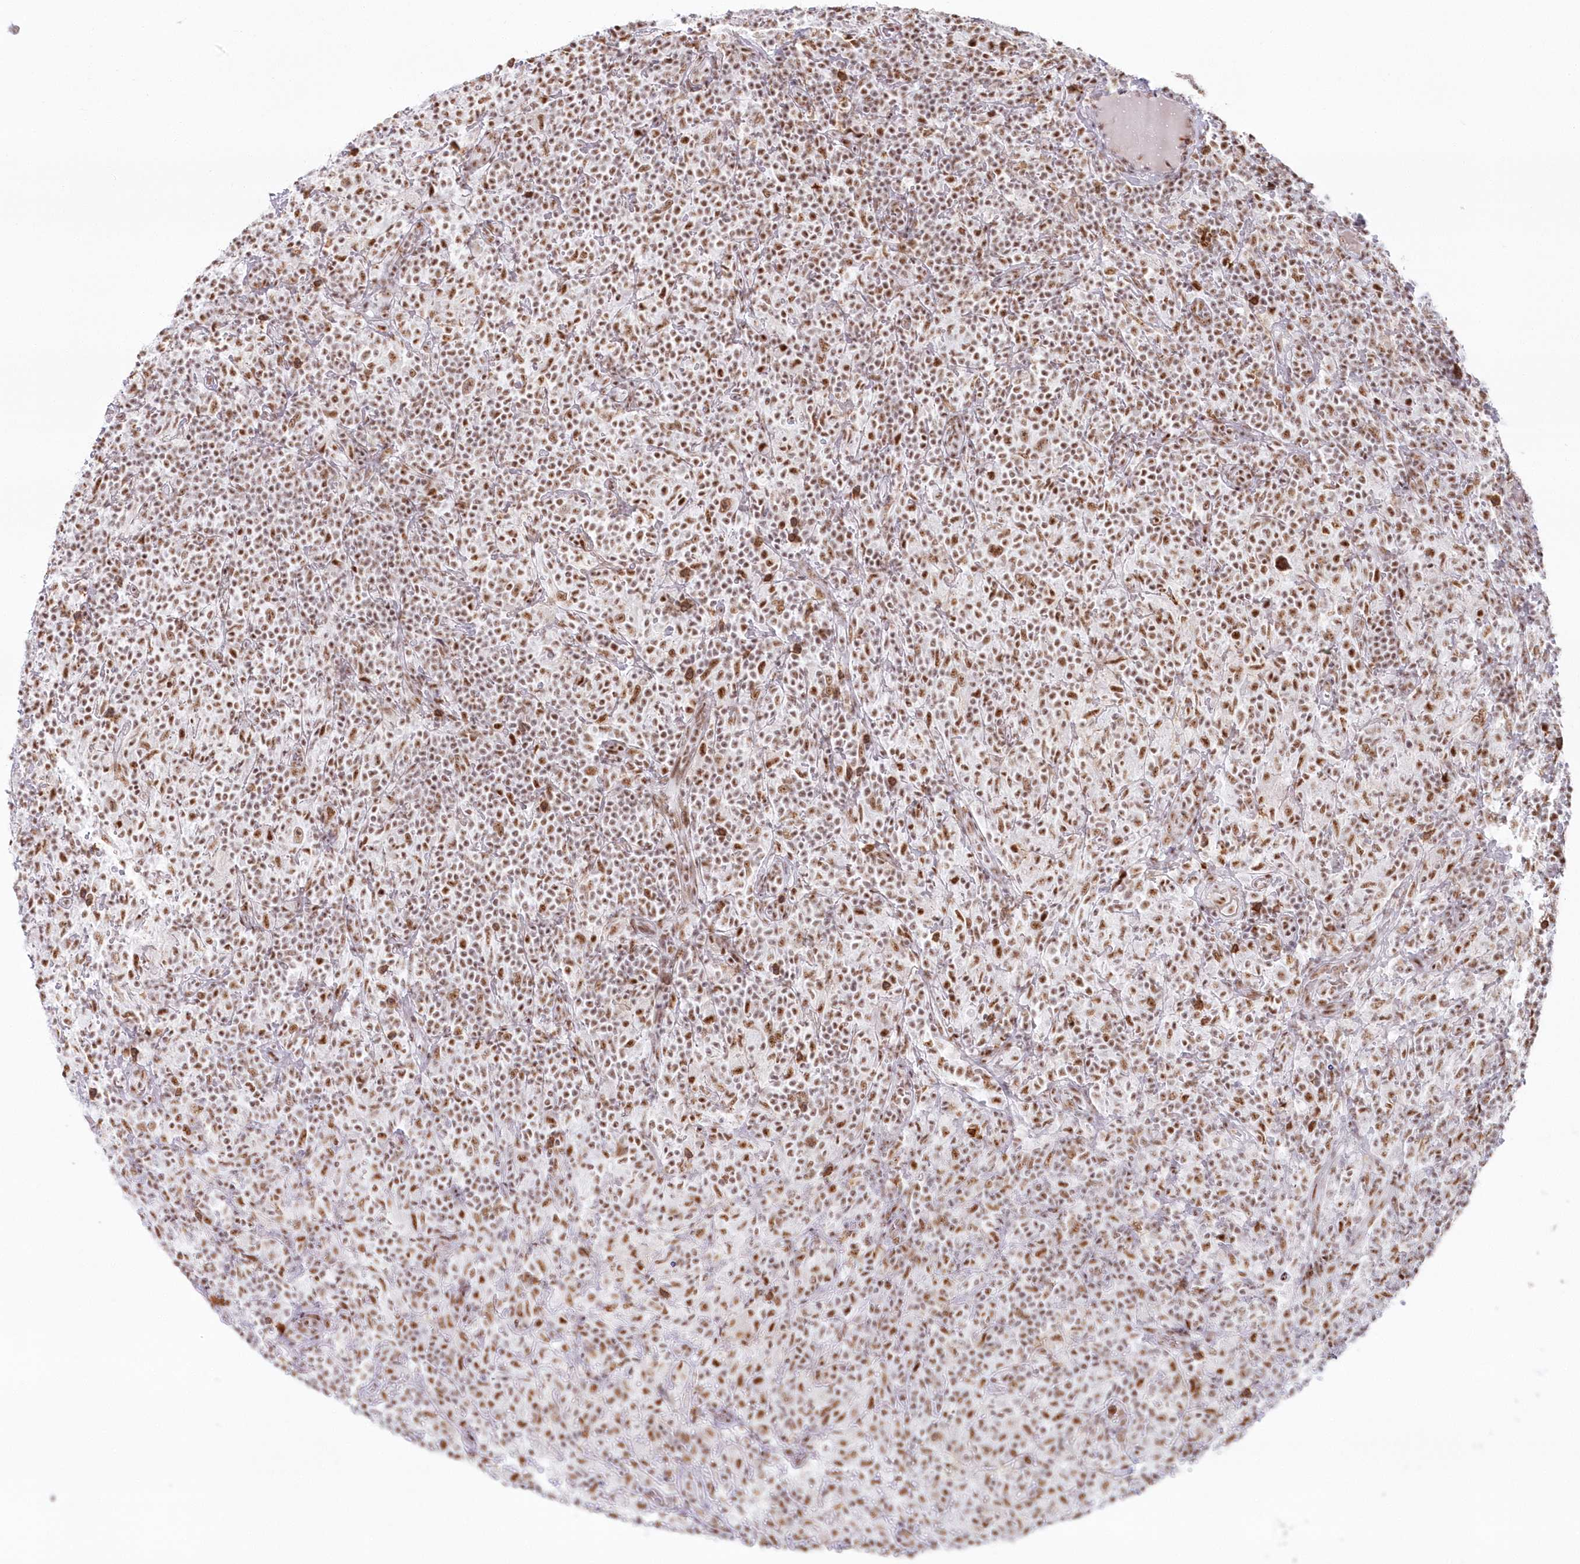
{"staining": {"intensity": "moderate", "quantity": ">75%", "location": "nuclear"}, "tissue": "lymphoma", "cell_type": "Tumor cells", "image_type": "cancer", "snomed": [{"axis": "morphology", "description": "Hodgkin's disease, NOS"}, {"axis": "topography", "description": "Lymph node"}], "caption": "A micrograph of human lymphoma stained for a protein exhibits moderate nuclear brown staining in tumor cells.", "gene": "DDX46", "patient": {"sex": "male", "age": 70}}